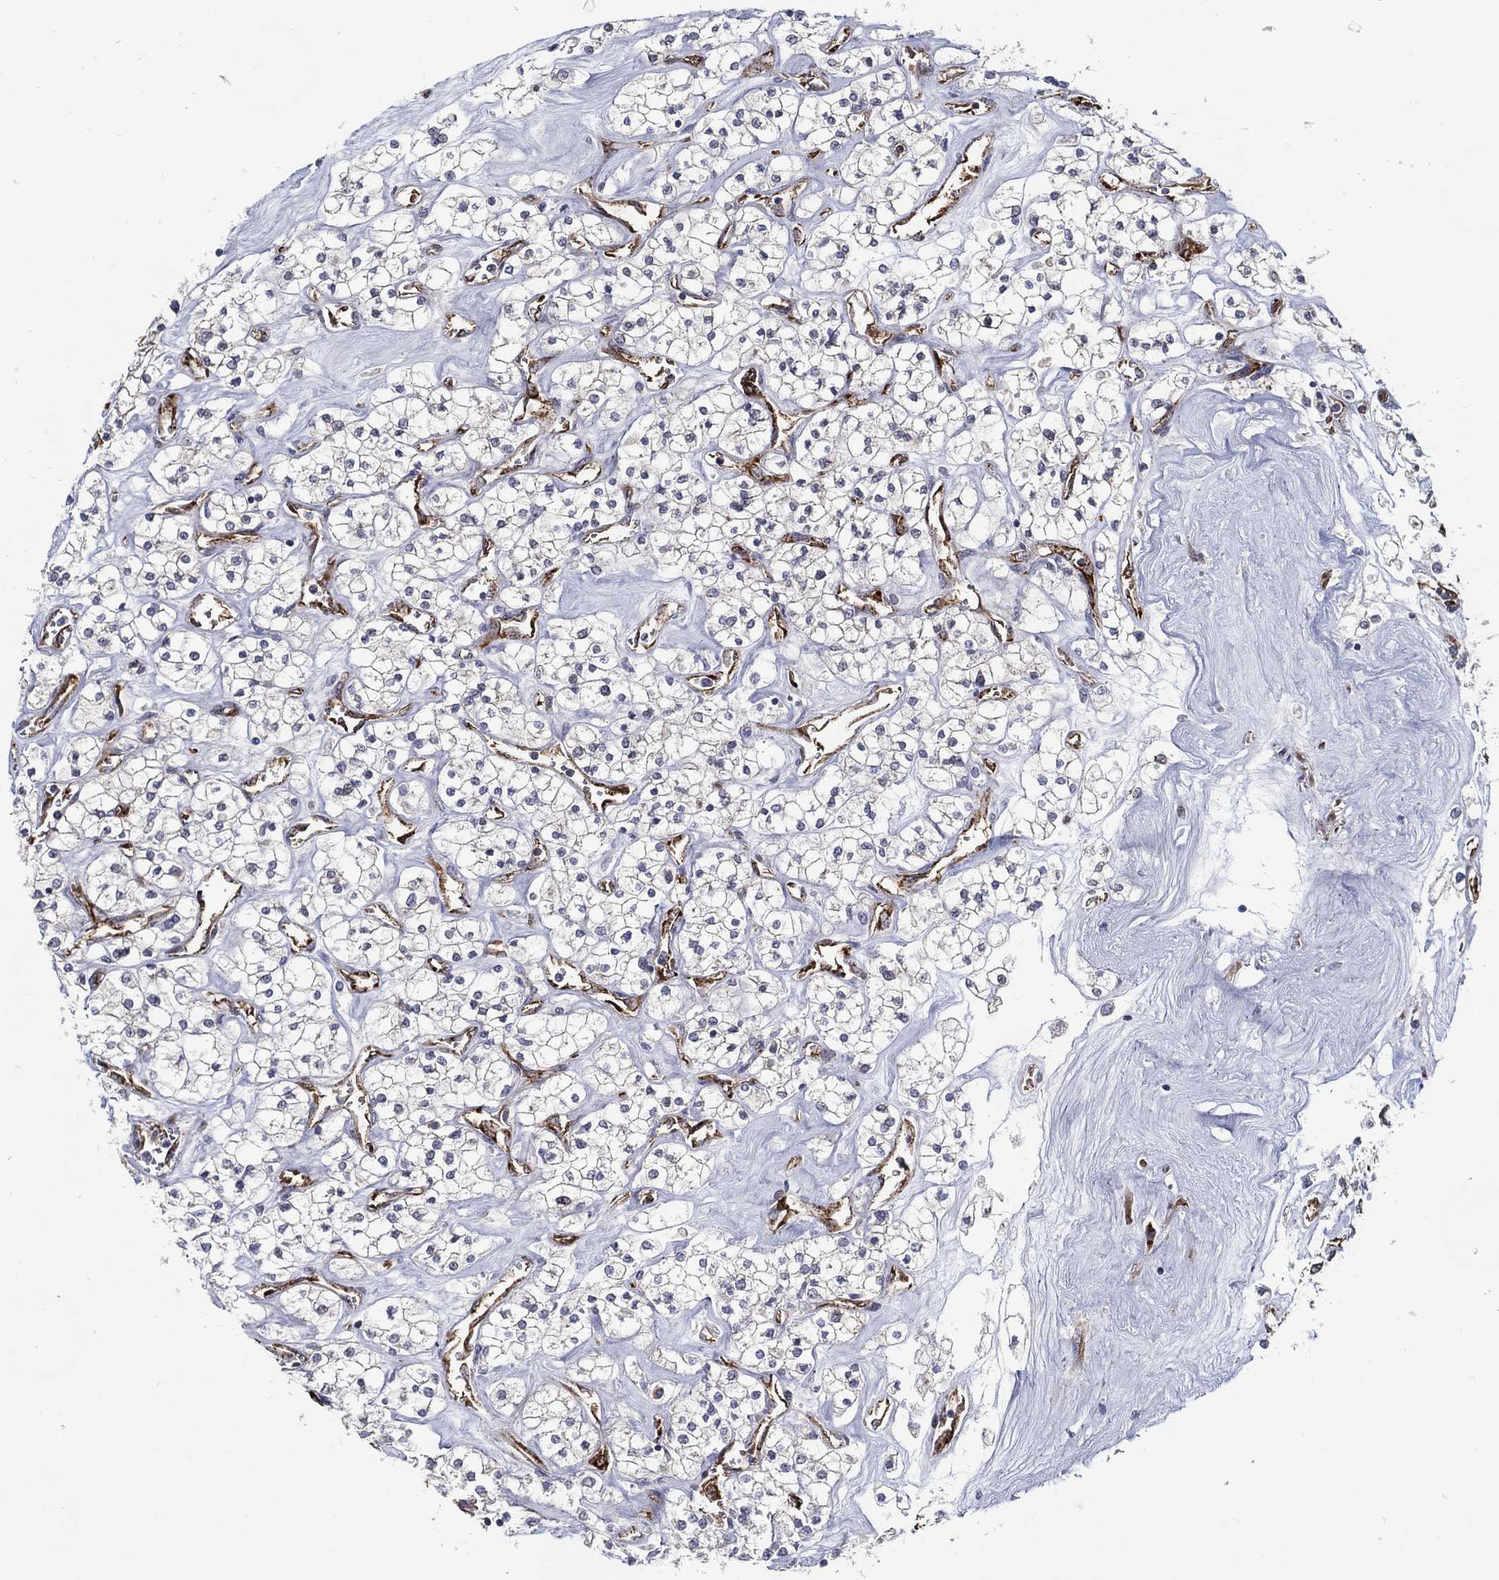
{"staining": {"intensity": "negative", "quantity": "none", "location": "none"}, "tissue": "renal cancer", "cell_type": "Tumor cells", "image_type": "cancer", "snomed": [{"axis": "morphology", "description": "Adenocarcinoma, NOS"}, {"axis": "topography", "description": "Kidney"}], "caption": "Renal cancer (adenocarcinoma) was stained to show a protein in brown. There is no significant positivity in tumor cells.", "gene": "ARHGAP11A", "patient": {"sex": "male", "age": 80}}